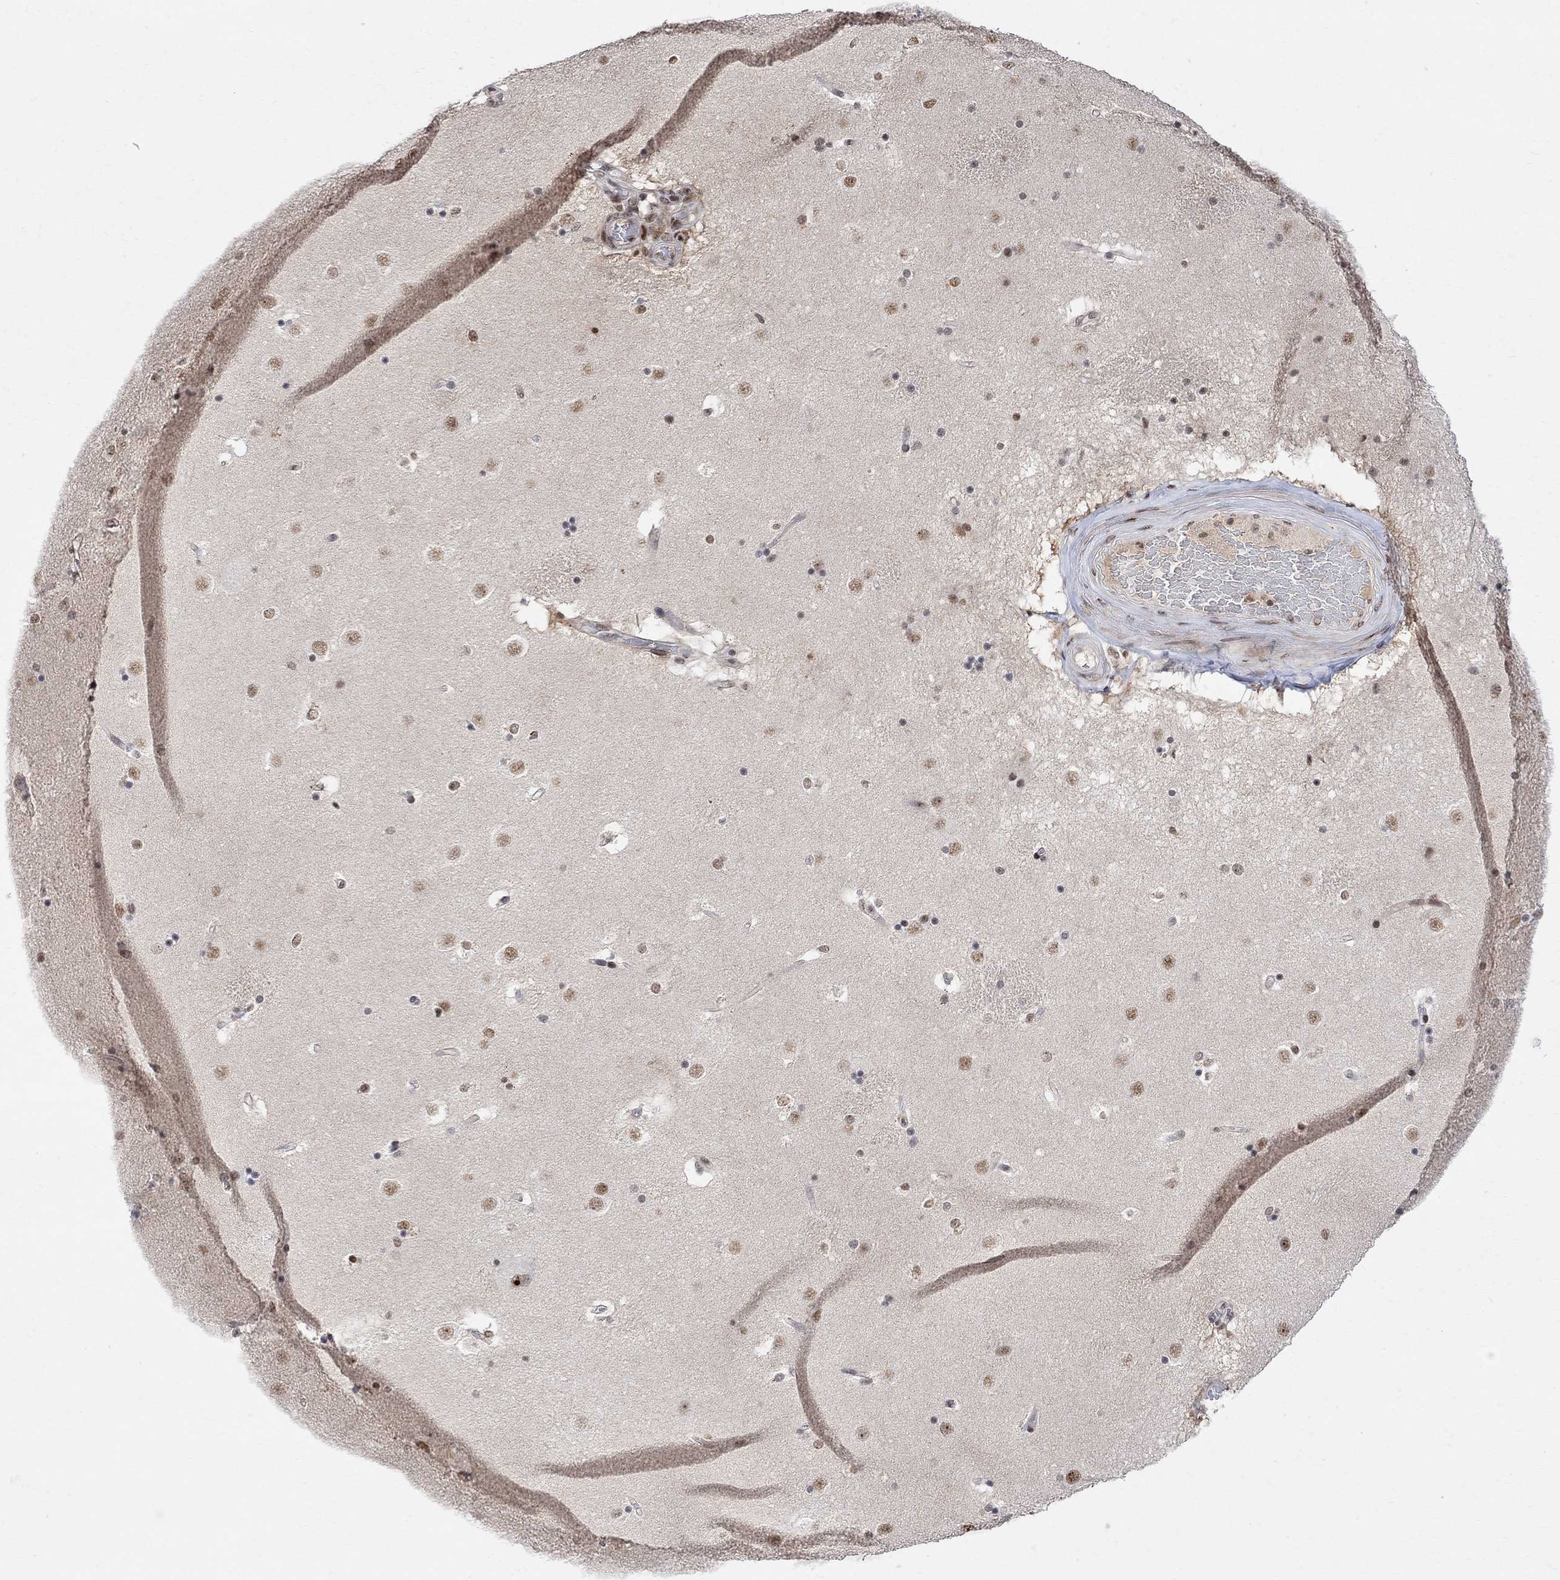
{"staining": {"intensity": "negative", "quantity": "none", "location": "none"}, "tissue": "caudate", "cell_type": "Glial cells", "image_type": "normal", "snomed": [{"axis": "morphology", "description": "Normal tissue, NOS"}, {"axis": "topography", "description": "Lateral ventricle wall"}], "caption": "Caudate stained for a protein using immunohistochemistry exhibits no staining glial cells.", "gene": "E4F1", "patient": {"sex": "male", "age": 51}}